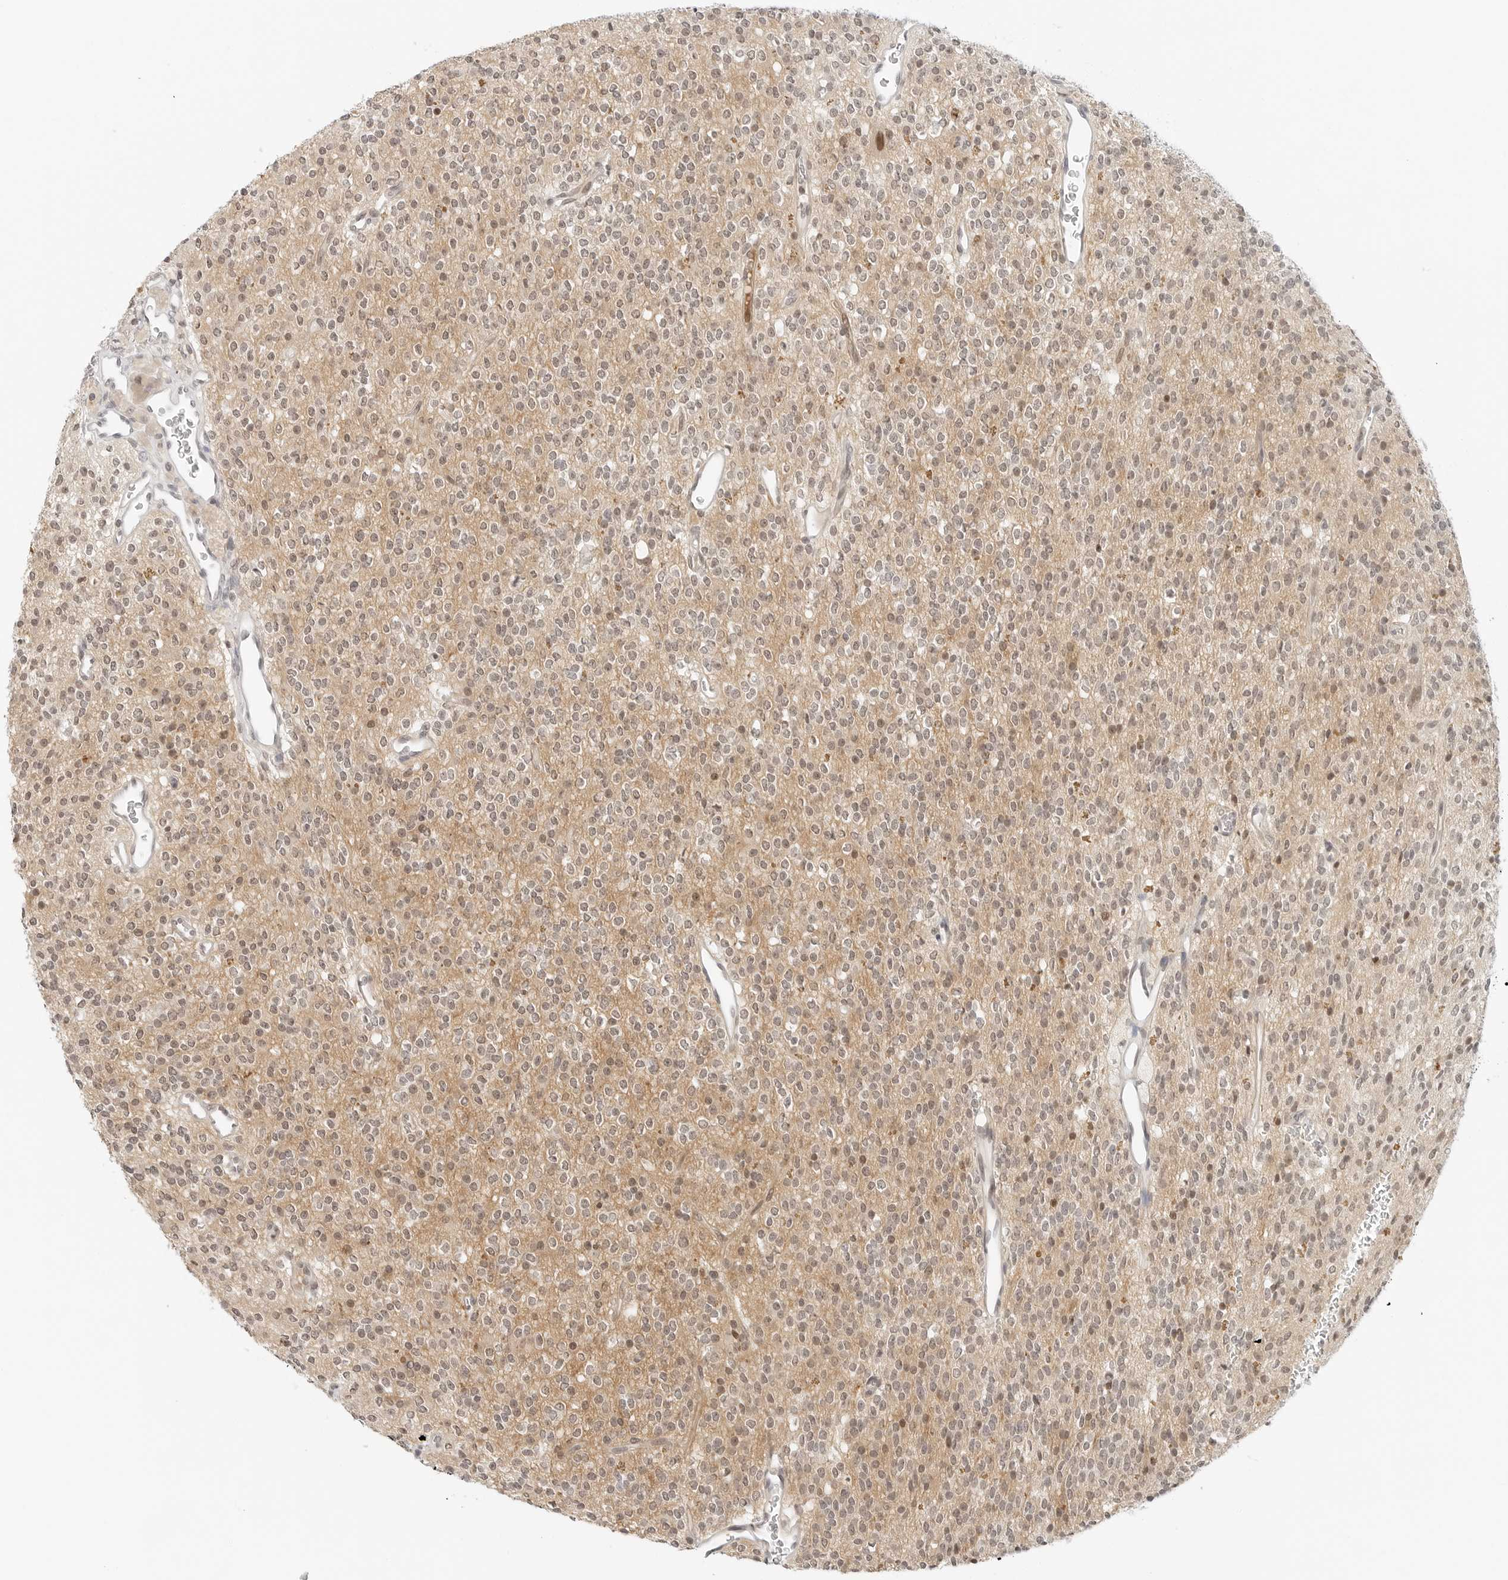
{"staining": {"intensity": "weak", "quantity": "25%-75%", "location": "nuclear"}, "tissue": "glioma", "cell_type": "Tumor cells", "image_type": "cancer", "snomed": [{"axis": "morphology", "description": "Glioma, malignant, High grade"}, {"axis": "topography", "description": "Brain"}], "caption": "Weak nuclear expression for a protein is seen in about 25%-75% of tumor cells of high-grade glioma (malignant) using immunohistochemistry.", "gene": "NEO1", "patient": {"sex": "male", "age": 34}}